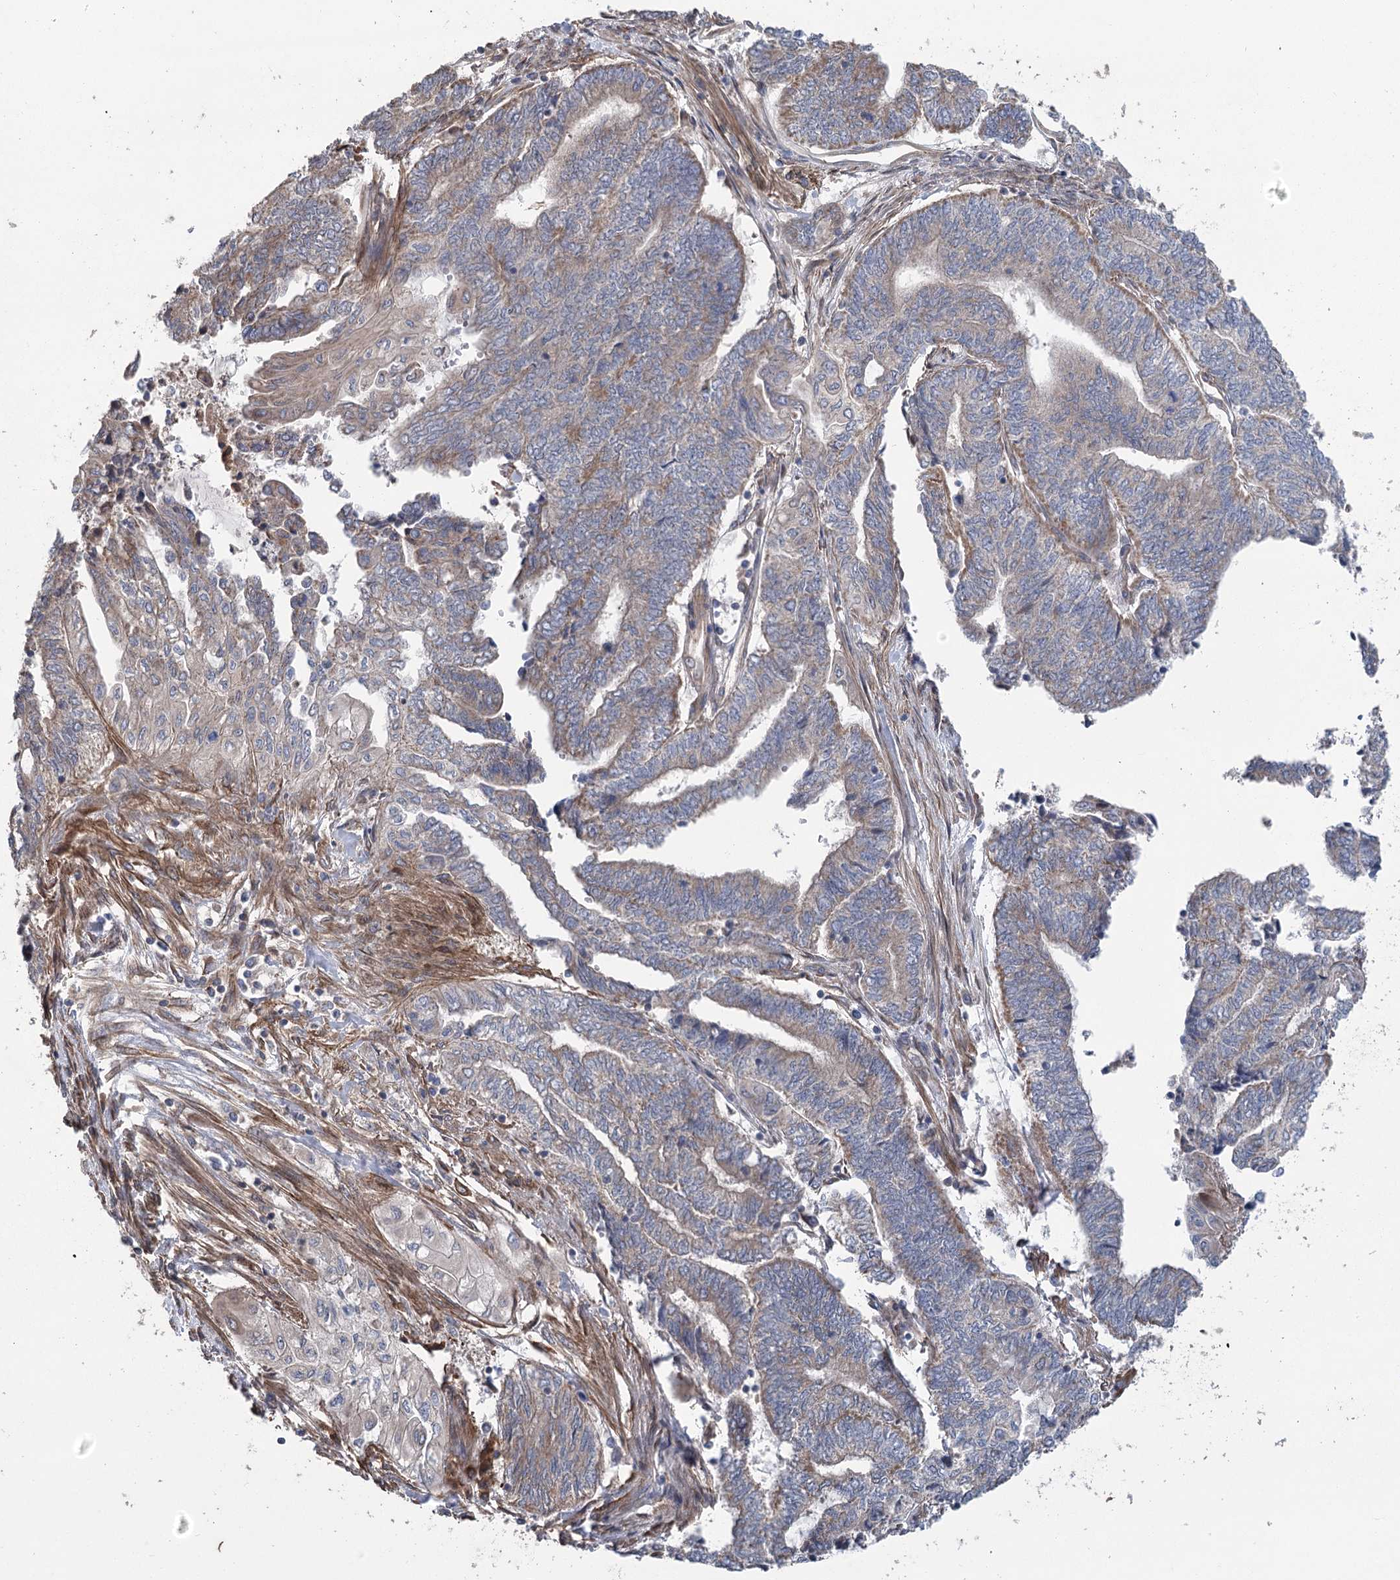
{"staining": {"intensity": "weak", "quantity": "<25%", "location": "cytoplasmic/membranous"}, "tissue": "endometrial cancer", "cell_type": "Tumor cells", "image_type": "cancer", "snomed": [{"axis": "morphology", "description": "Adenocarcinoma, NOS"}, {"axis": "topography", "description": "Uterus"}, {"axis": "topography", "description": "Endometrium"}], "caption": "This is a micrograph of immunohistochemistry (IHC) staining of adenocarcinoma (endometrial), which shows no expression in tumor cells.", "gene": "RWDD4", "patient": {"sex": "female", "age": 70}}